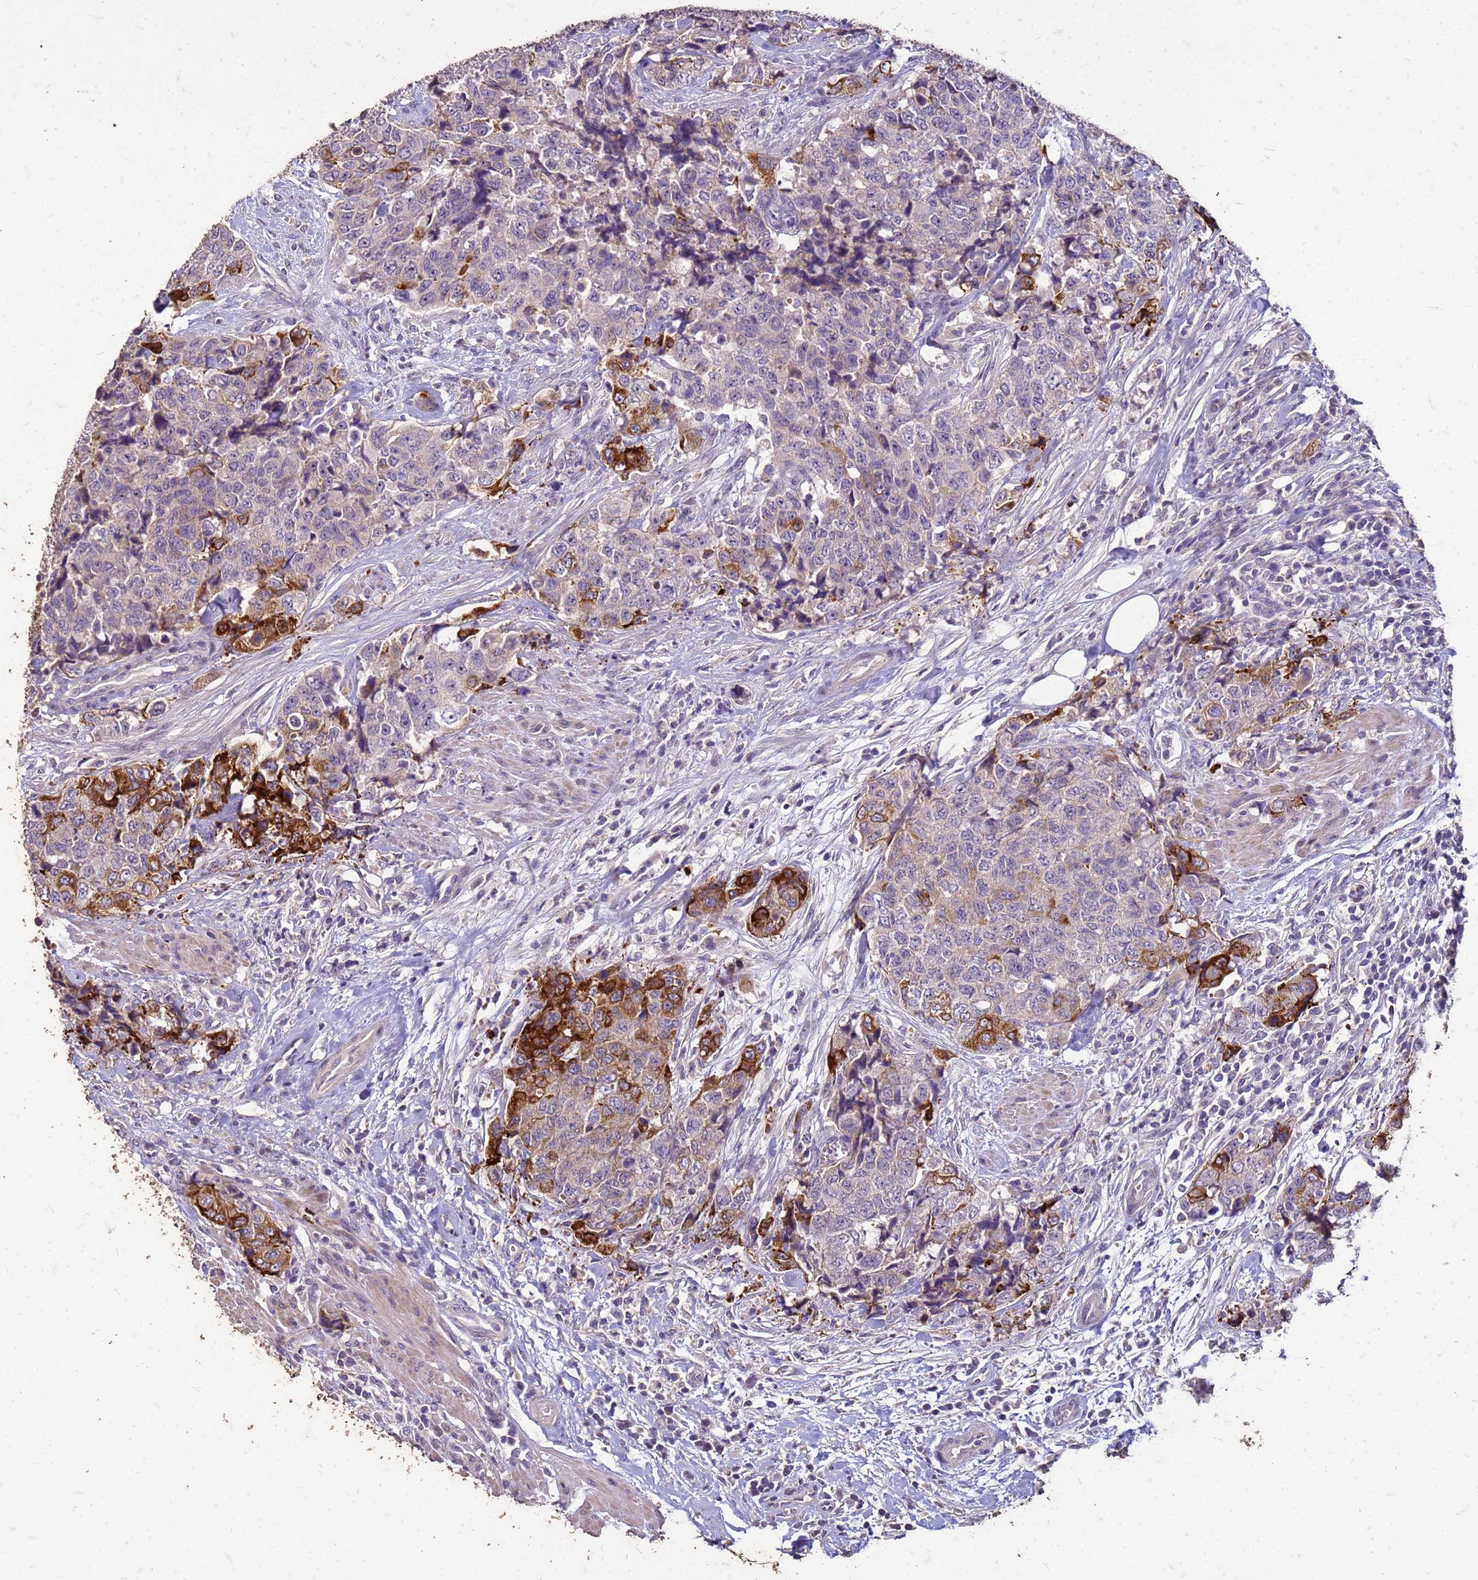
{"staining": {"intensity": "strong", "quantity": "<25%", "location": "cytoplasmic/membranous"}, "tissue": "urothelial cancer", "cell_type": "Tumor cells", "image_type": "cancer", "snomed": [{"axis": "morphology", "description": "Urothelial carcinoma, High grade"}, {"axis": "topography", "description": "Urinary bladder"}], "caption": "This photomicrograph displays urothelial cancer stained with immunohistochemistry (IHC) to label a protein in brown. The cytoplasmic/membranous of tumor cells show strong positivity for the protein. Nuclei are counter-stained blue.", "gene": "FAM184B", "patient": {"sex": "female", "age": 78}}